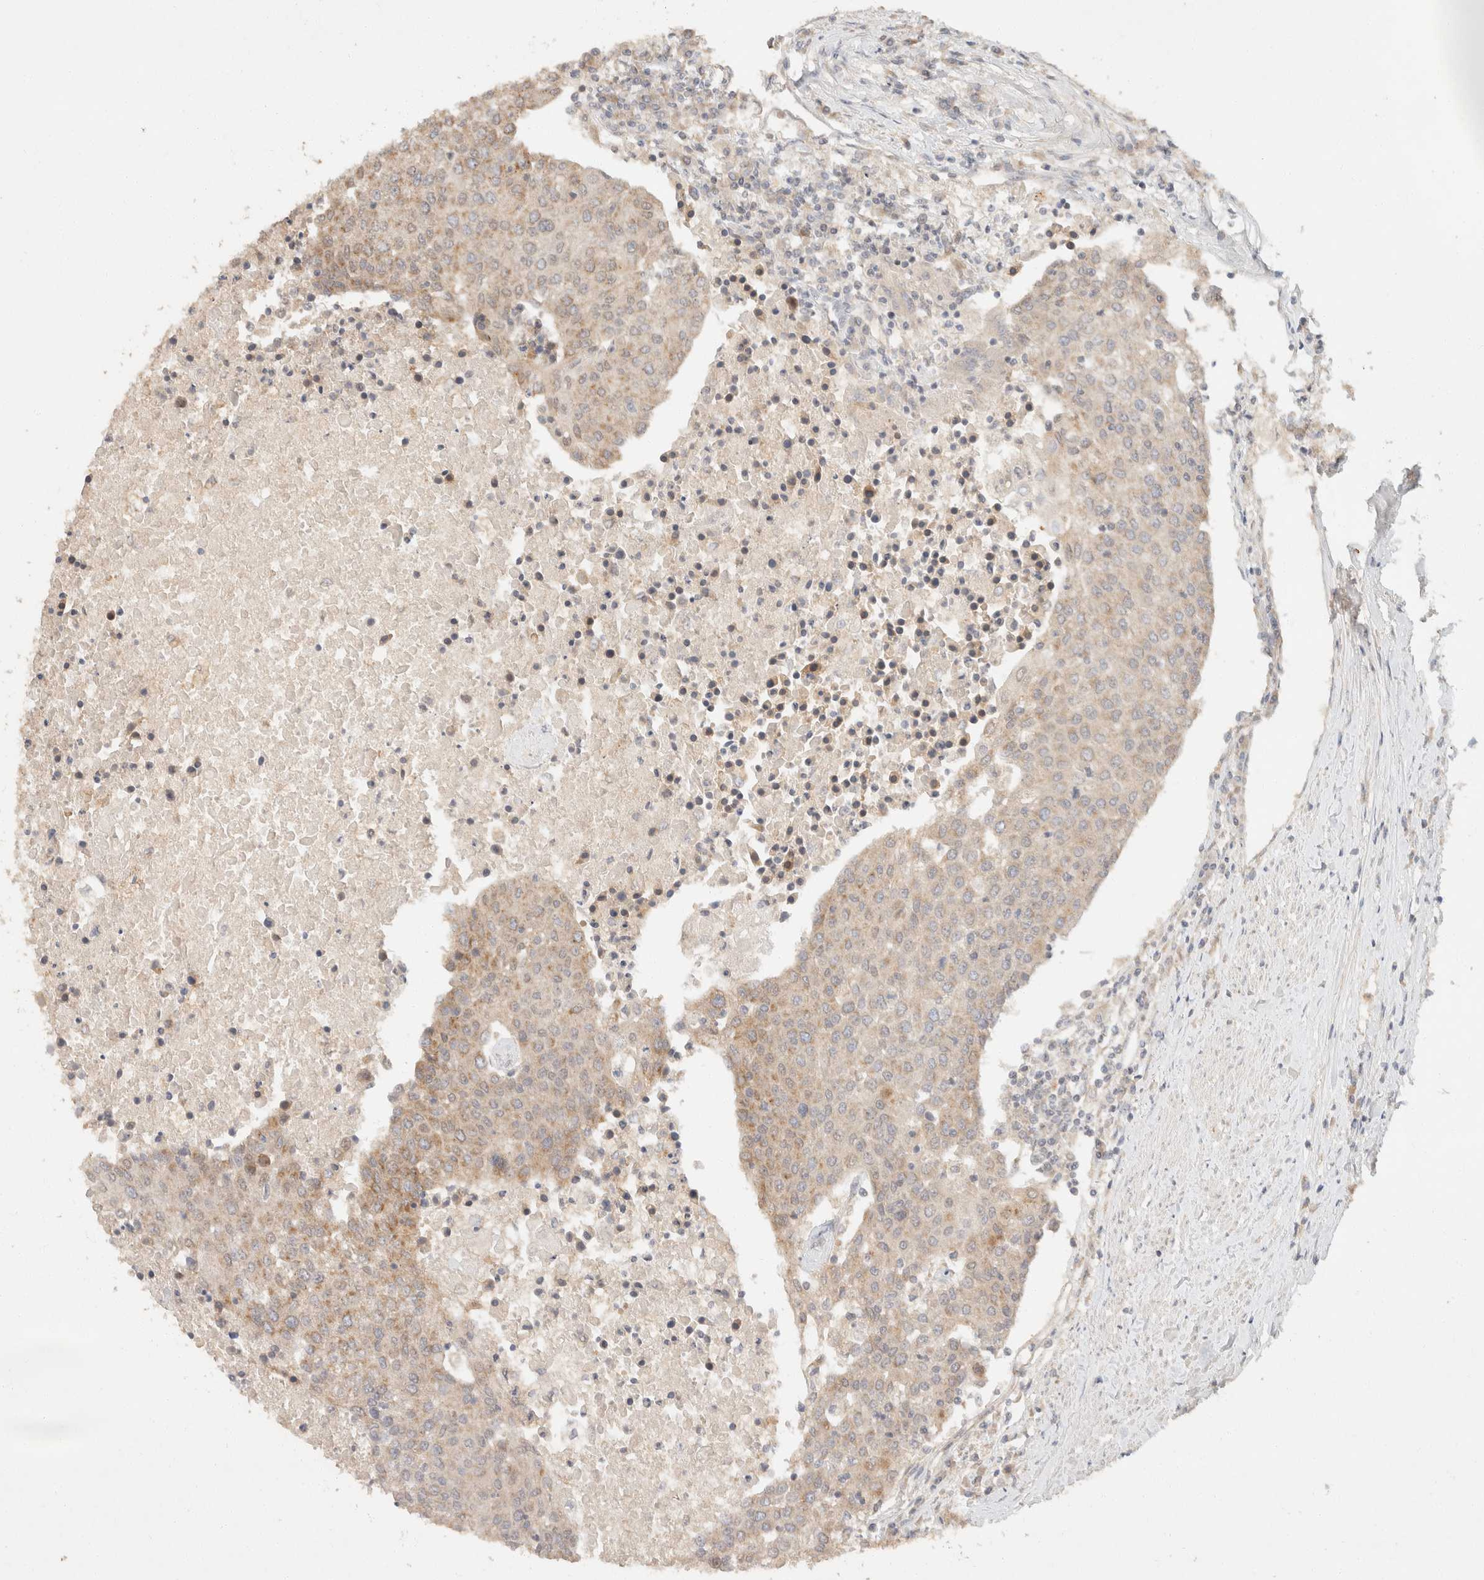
{"staining": {"intensity": "weak", "quantity": ">75%", "location": "cytoplasmic/membranous"}, "tissue": "urothelial cancer", "cell_type": "Tumor cells", "image_type": "cancer", "snomed": [{"axis": "morphology", "description": "Urothelial carcinoma, High grade"}, {"axis": "topography", "description": "Urinary bladder"}], "caption": "There is low levels of weak cytoplasmic/membranous staining in tumor cells of urothelial carcinoma (high-grade), as demonstrated by immunohistochemical staining (brown color).", "gene": "TACC1", "patient": {"sex": "female", "age": 85}}